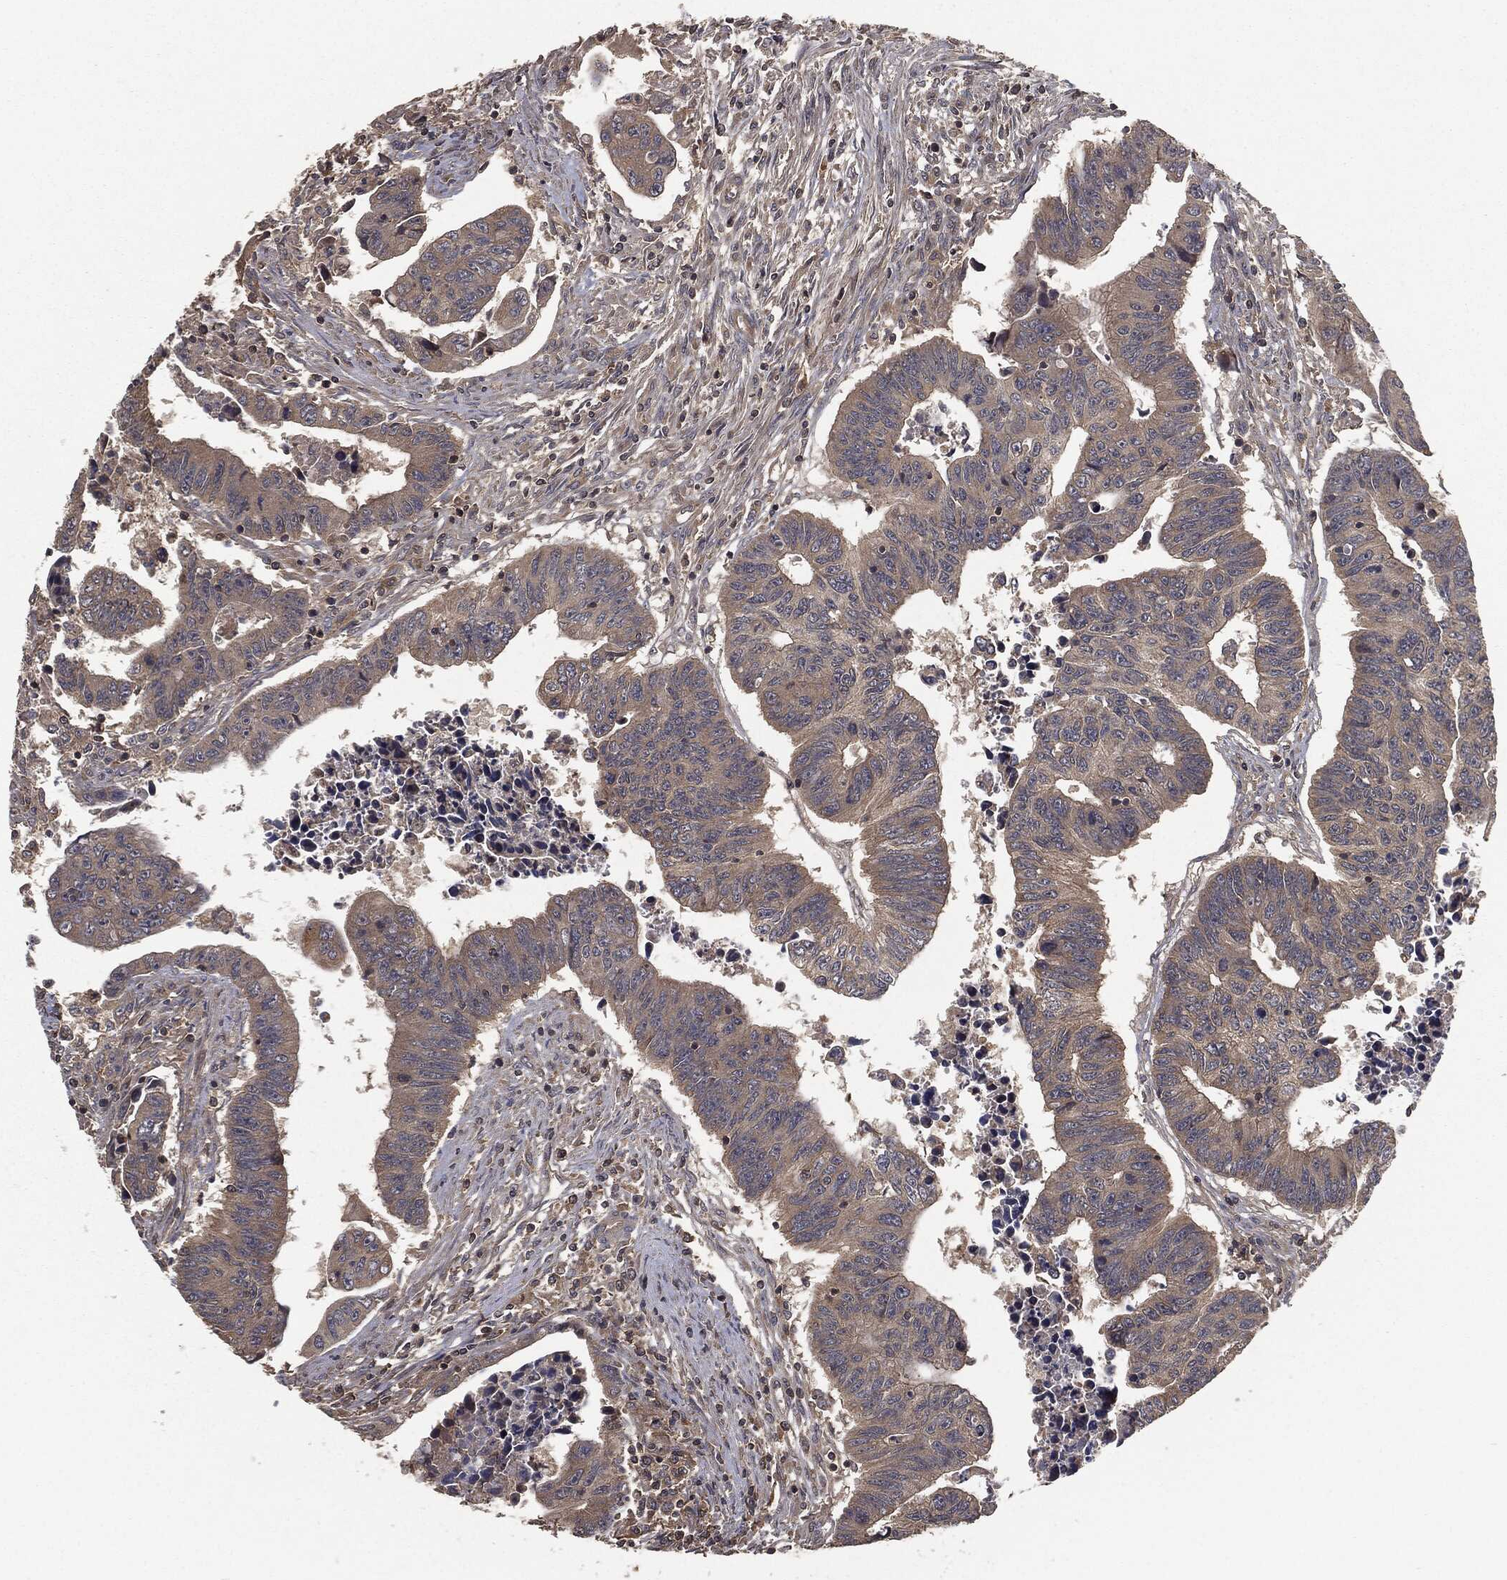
{"staining": {"intensity": "weak", "quantity": "25%-75%", "location": "cytoplasmic/membranous"}, "tissue": "colorectal cancer", "cell_type": "Tumor cells", "image_type": "cancer", "snomed": [{"axis": "morphology", "description": "Adenocarcinoma, NOS"}, {"axis": "topography", "description": "Rectum"}], "caption": "DAB (3,3'-diaminobenzidine) immunohistochemical staining of human colorectal cancer demonstrates weak cytoplasmic/membranous protein expression in approximately 25%-75% of tumor cells.", "gene": "ERBIN", "patient": {"sex": "female", "age": 85}}